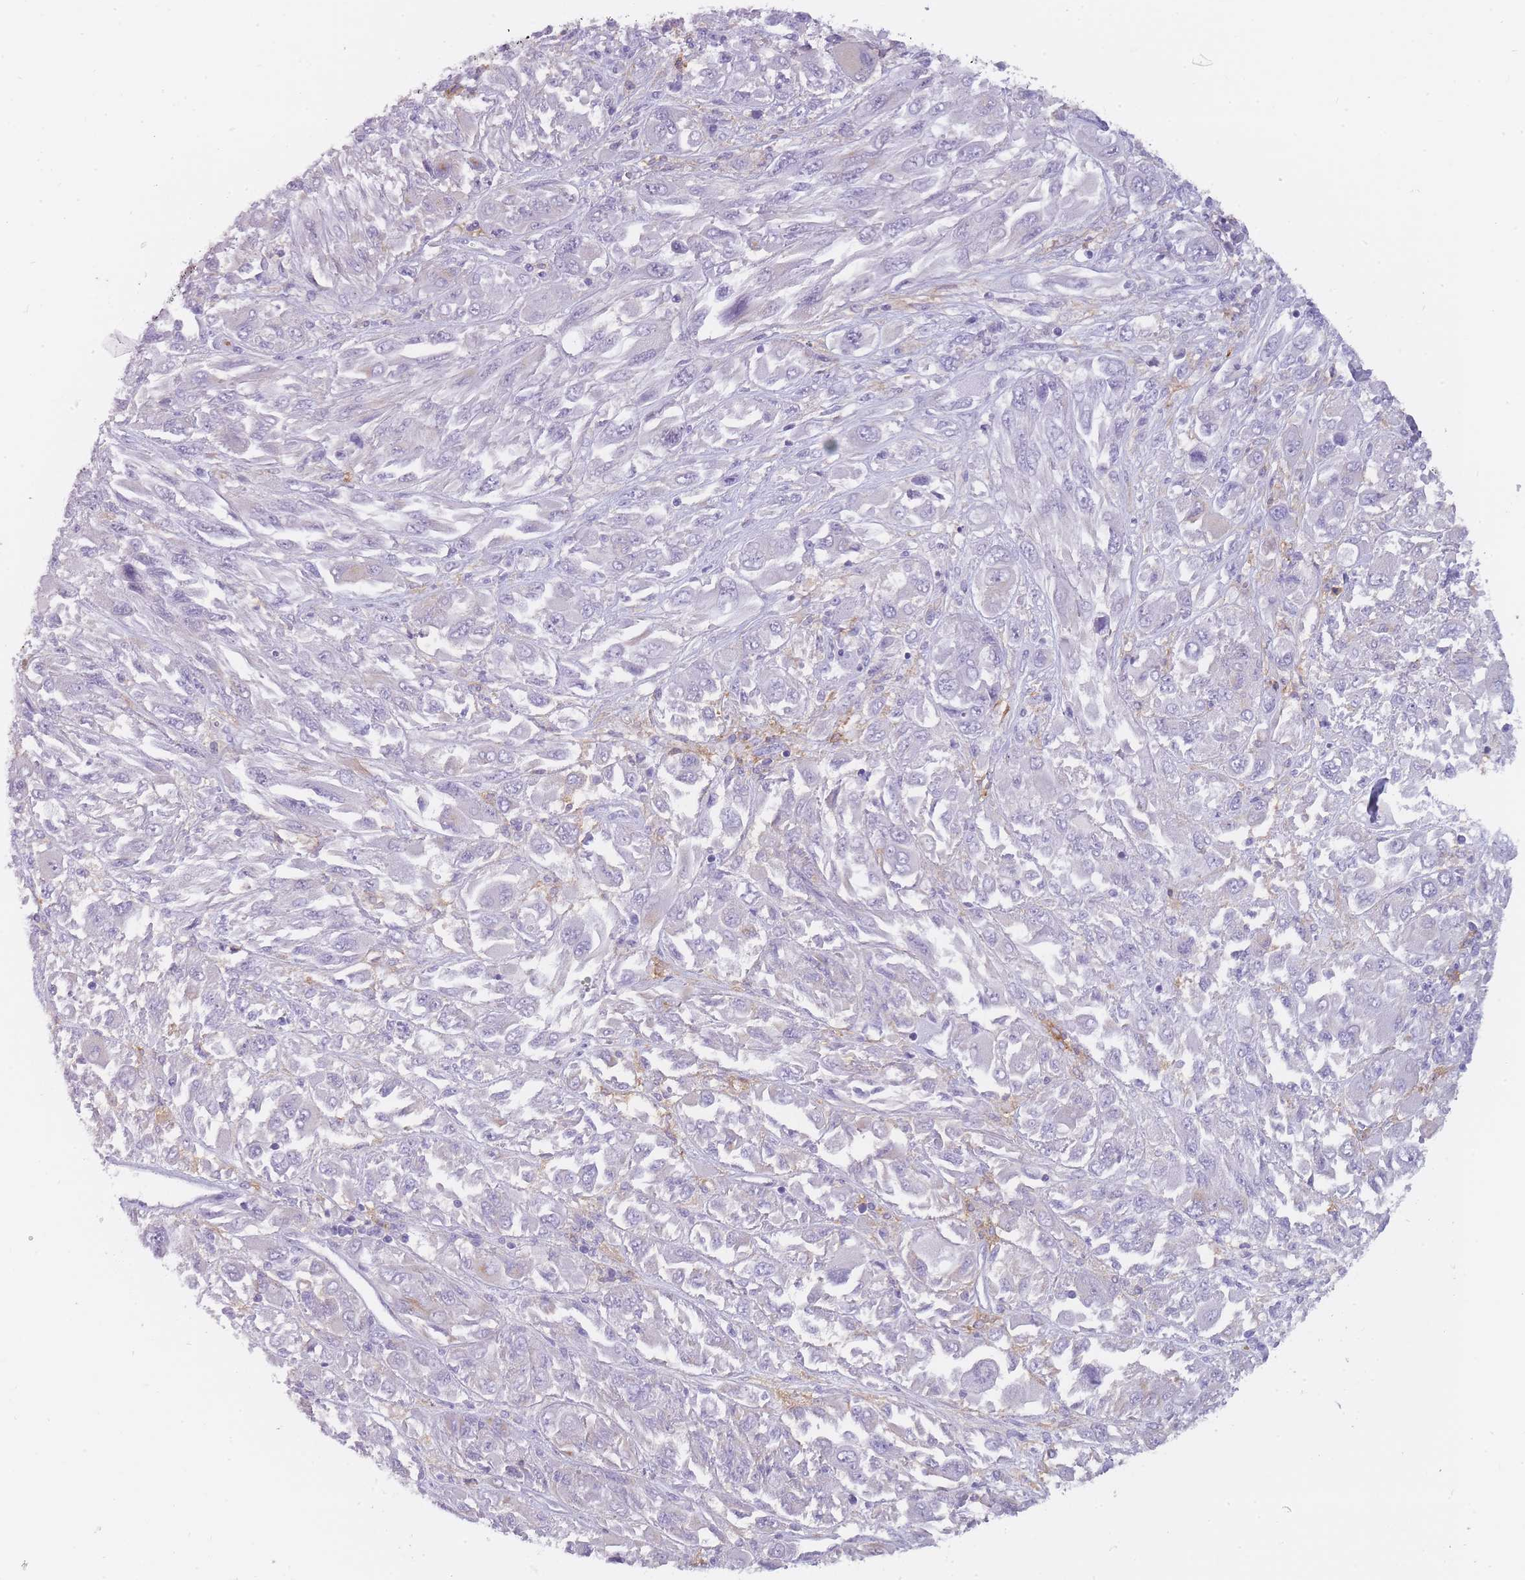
{"staining": {"intensity": "negative", "quantity": "none", "location": "none"}, "tissue": "melanoma", "cell_type": "Tumor cells", "image_type": "cancer", "snomed": [{"axis": "morphology", "description": "Malignant melanoma, NOS"}, {"axis": "topography", "description": "Skin"}], "caption": "This image is of melanoma stained with immunohistochemistry to label a protein in brown with the nuclei are counter-stained blue. There is no staining in tumor cells. (DAB IHC, high magnification).", "gene": "CR1L", "patient": {"sex": "female", "age": 91}}